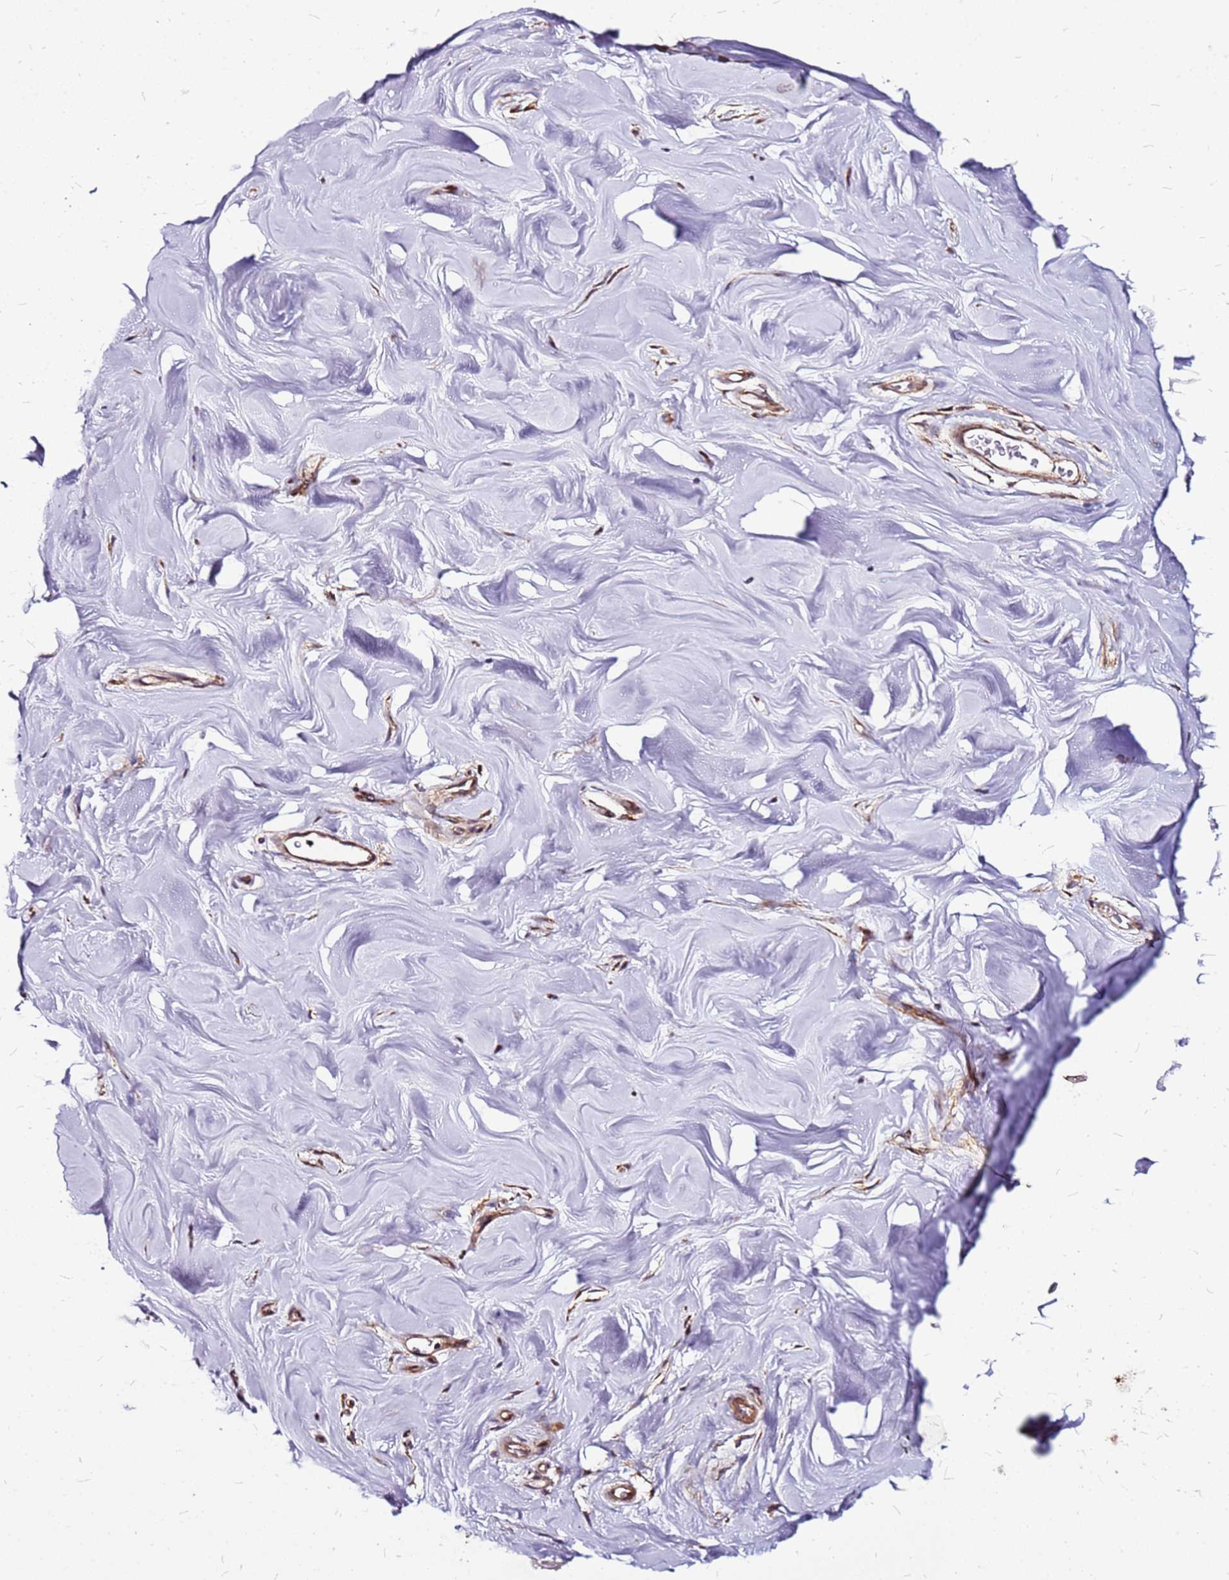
{"staining": {"intensity": "moderate", "quantity": ">75%", "location": "nuclear"}, "tissue": "soft tissue", "cell_type": "Chondrocytes", "image_type": "normal", "snomed": [{"axis": "morphology", "description": "Normal tissue, NOS"}, {"axis": "topography", "description": "Breast"}], "caption": "This is an image of IHC staining of unremarkable soft tissue, which shows moderate expression in the nuclear of chondrocytes.", "gene": "OR51T1", "patient": {"sex": "female", "age": 26}}